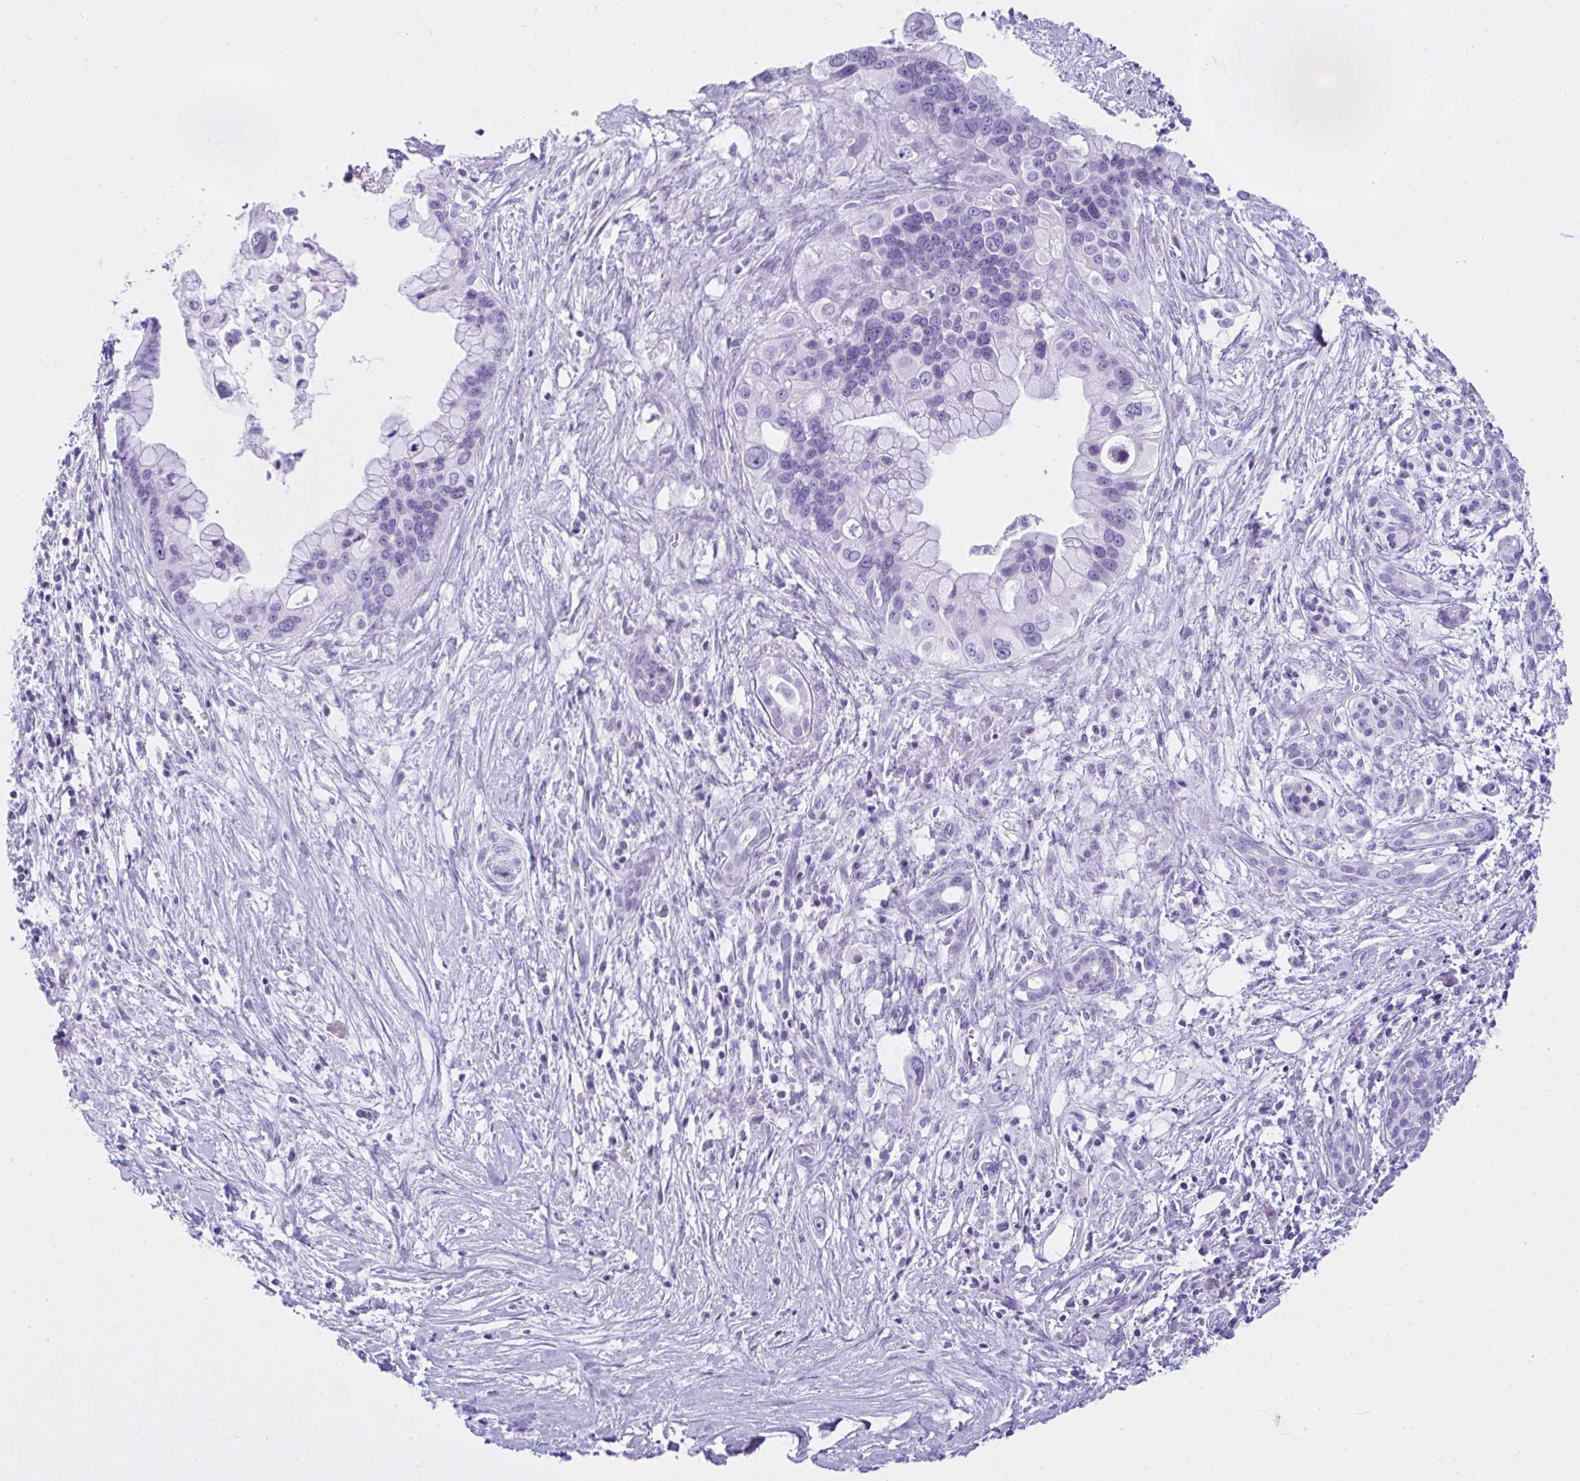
{"staining": {"intensity": "negative", "quantity": "none", "location": "none"}, "tissue": "pancreatic cancer", "cell_type": "Tumor cells", "image_type": "cancer", "snomed": [{"axis": "morphology", "description": "Adenocarcinoma, NOS"}, {"axis": "topography", "description": "Pancreas"}], "caption": "Image shows no significant protein positivity in tumor cells of pancreatic cancer (adenocarcinoma).", "gene": "KRT27", "patient": {"sex": "female", "age": 83}}